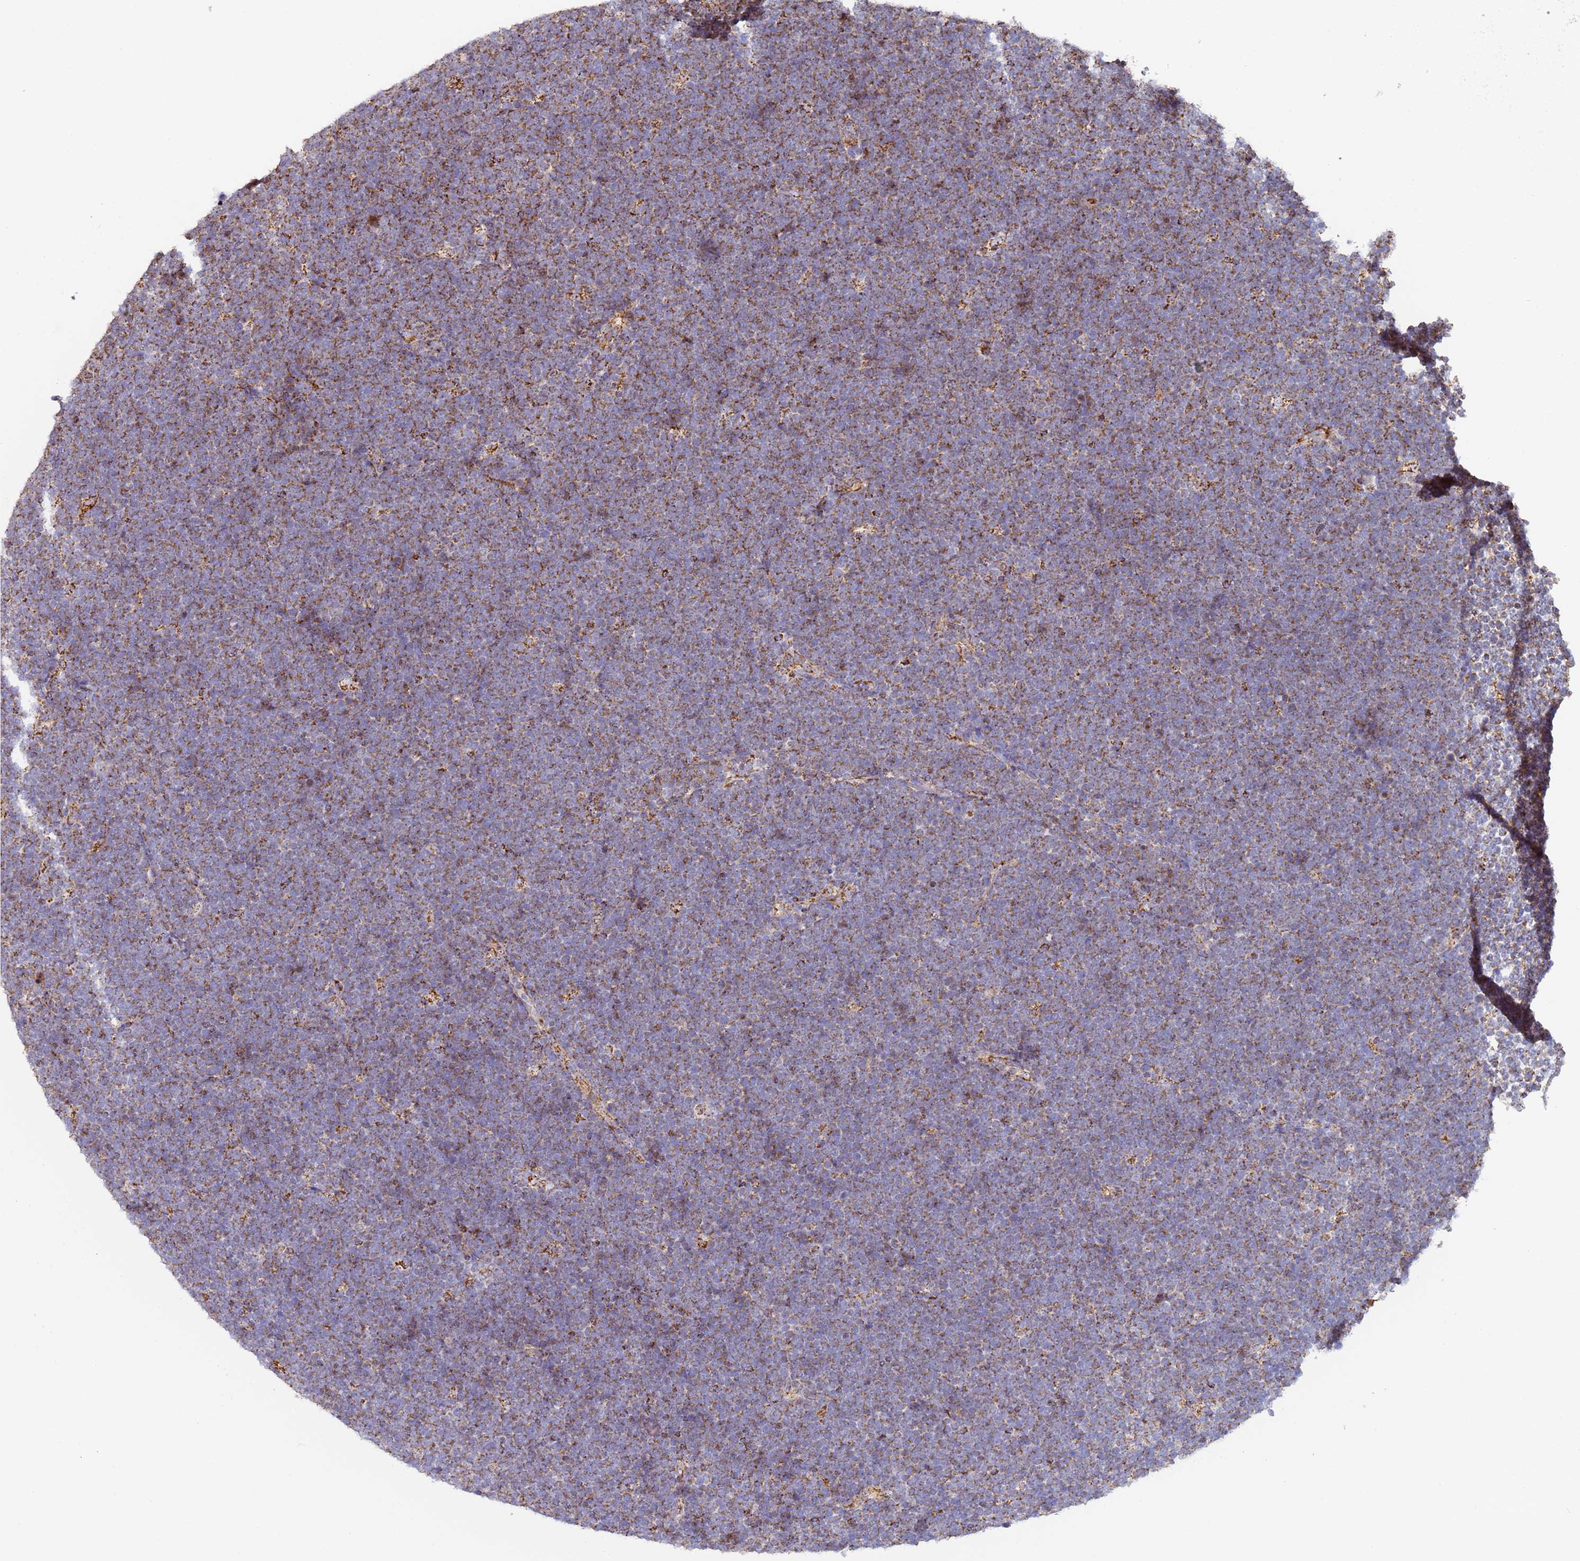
{"staining": {"intensity": "moderate", "quantity": "25%-75%", "location": "cytoplasmic/membranous"}, "tissue": "lymphoma", "cell_type": "Tumor cells", "image_type": "cancer", "snomed": [{"axis": "morphology", "description": "Malignant lymphoma, non-Hodgkin's type, High grade"}, {"axis": "topography", "description": "Lymph node"}], "caption": "Human lymphoma stained with a brown dye demonstrates moderate cytoplasmic/membranous positive positivity in about 25%-75% of tumor cells.", "gene": "FRG2C", "patient": {"sex": "male", "age": 13}}